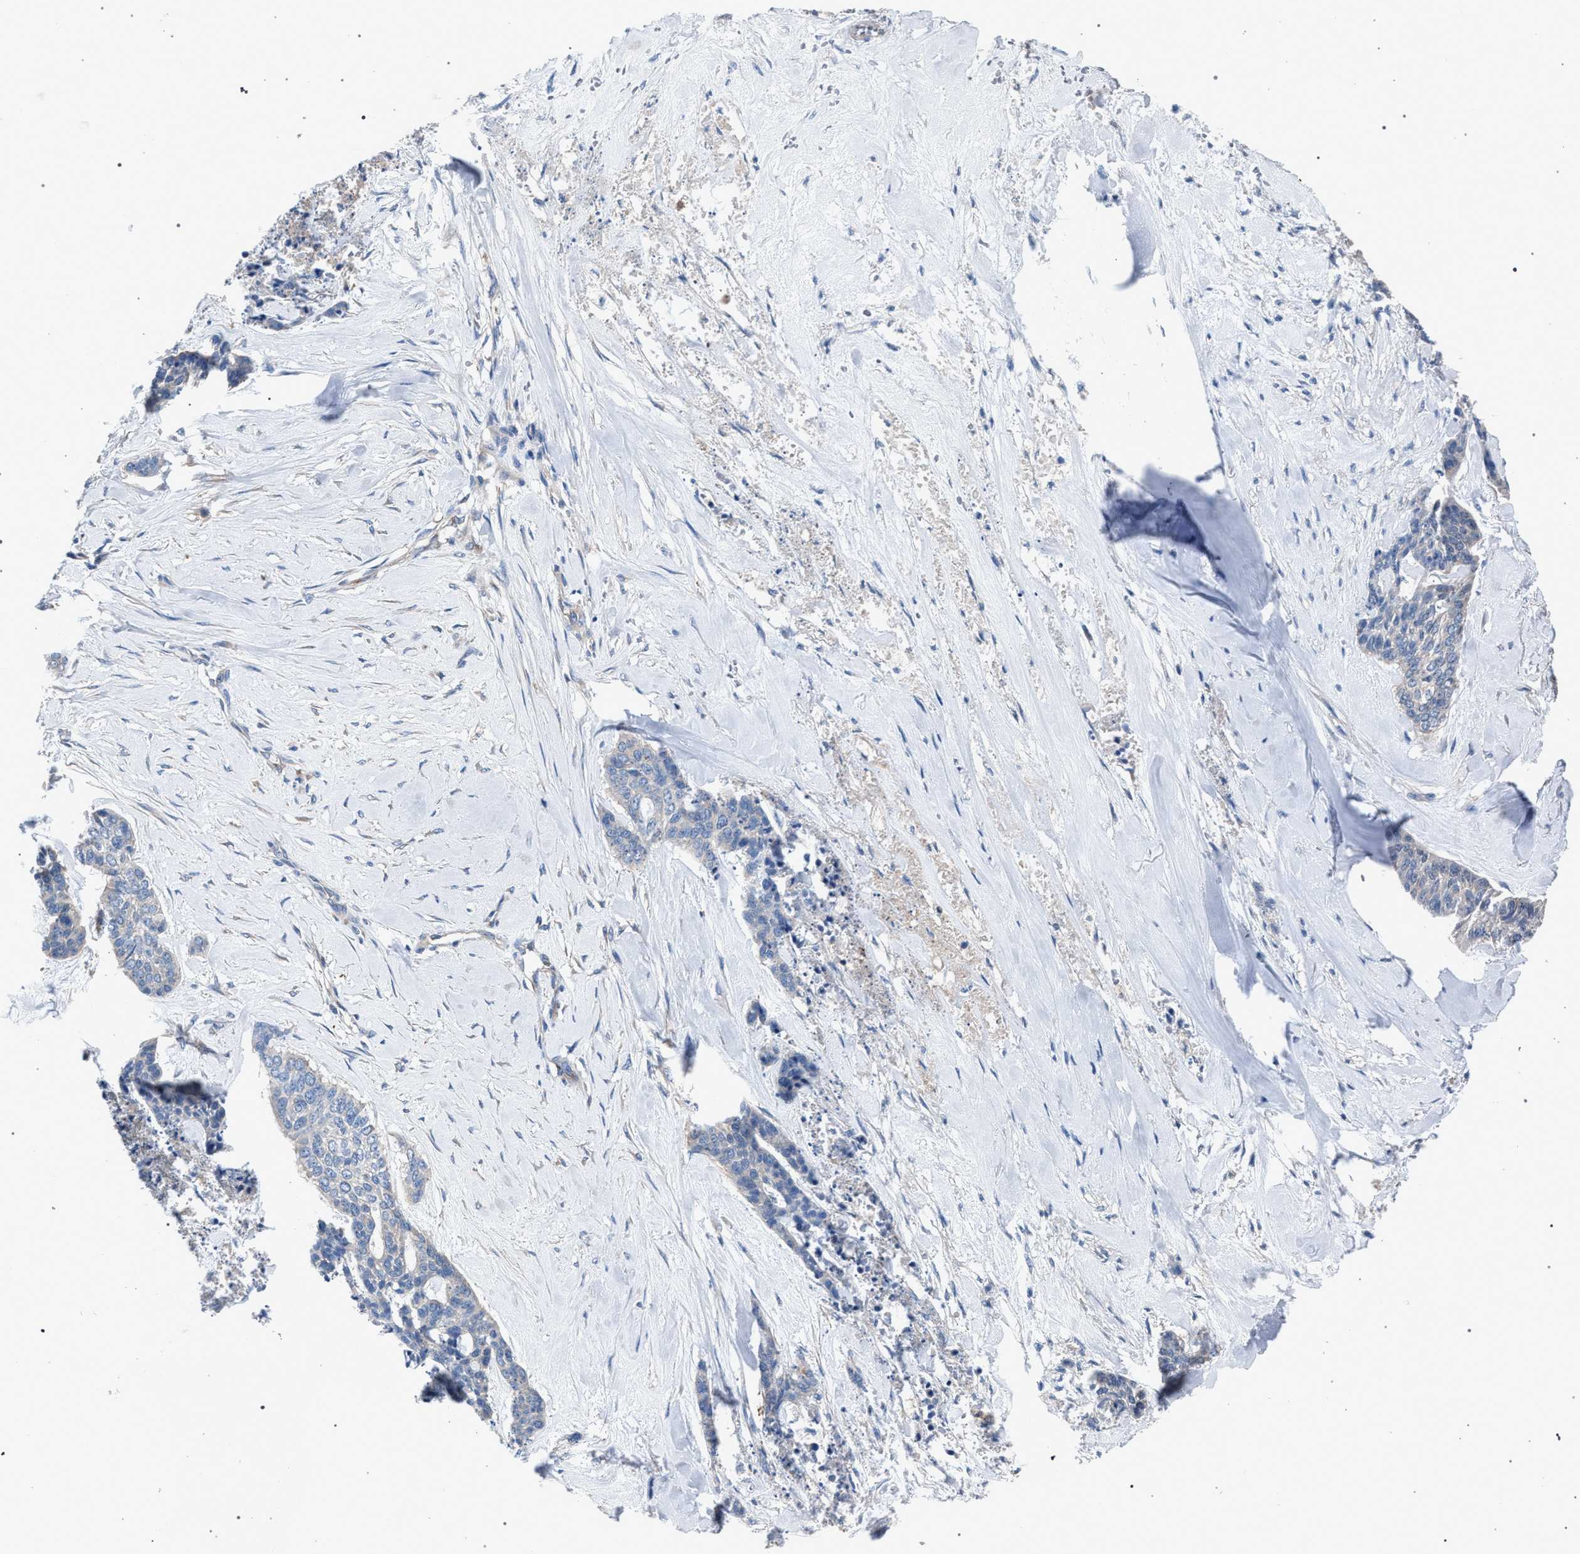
{"staining": {"intensity": "negative", "quantity": "none", "location": "none"}, "tissue": "skin cancer", "cell_type": "Tumor cells", "image_type": "cancer", "snomed": [{"axis": "morphology", "description": "Basal cell carcinoma"}, {"axis": "topography", "description": "Skin"}], "caption": "Immunohistochemistry of skin cancer exhibits no staining in tumor cells. The staining was performed using DAB to visualize the protein expression in brown, while the nuclei were stained in blue with hematoxylin (Magnification: 20x).", "gene": "ATP6V0A1", "patient": {"sex": "female", "age": 64}}